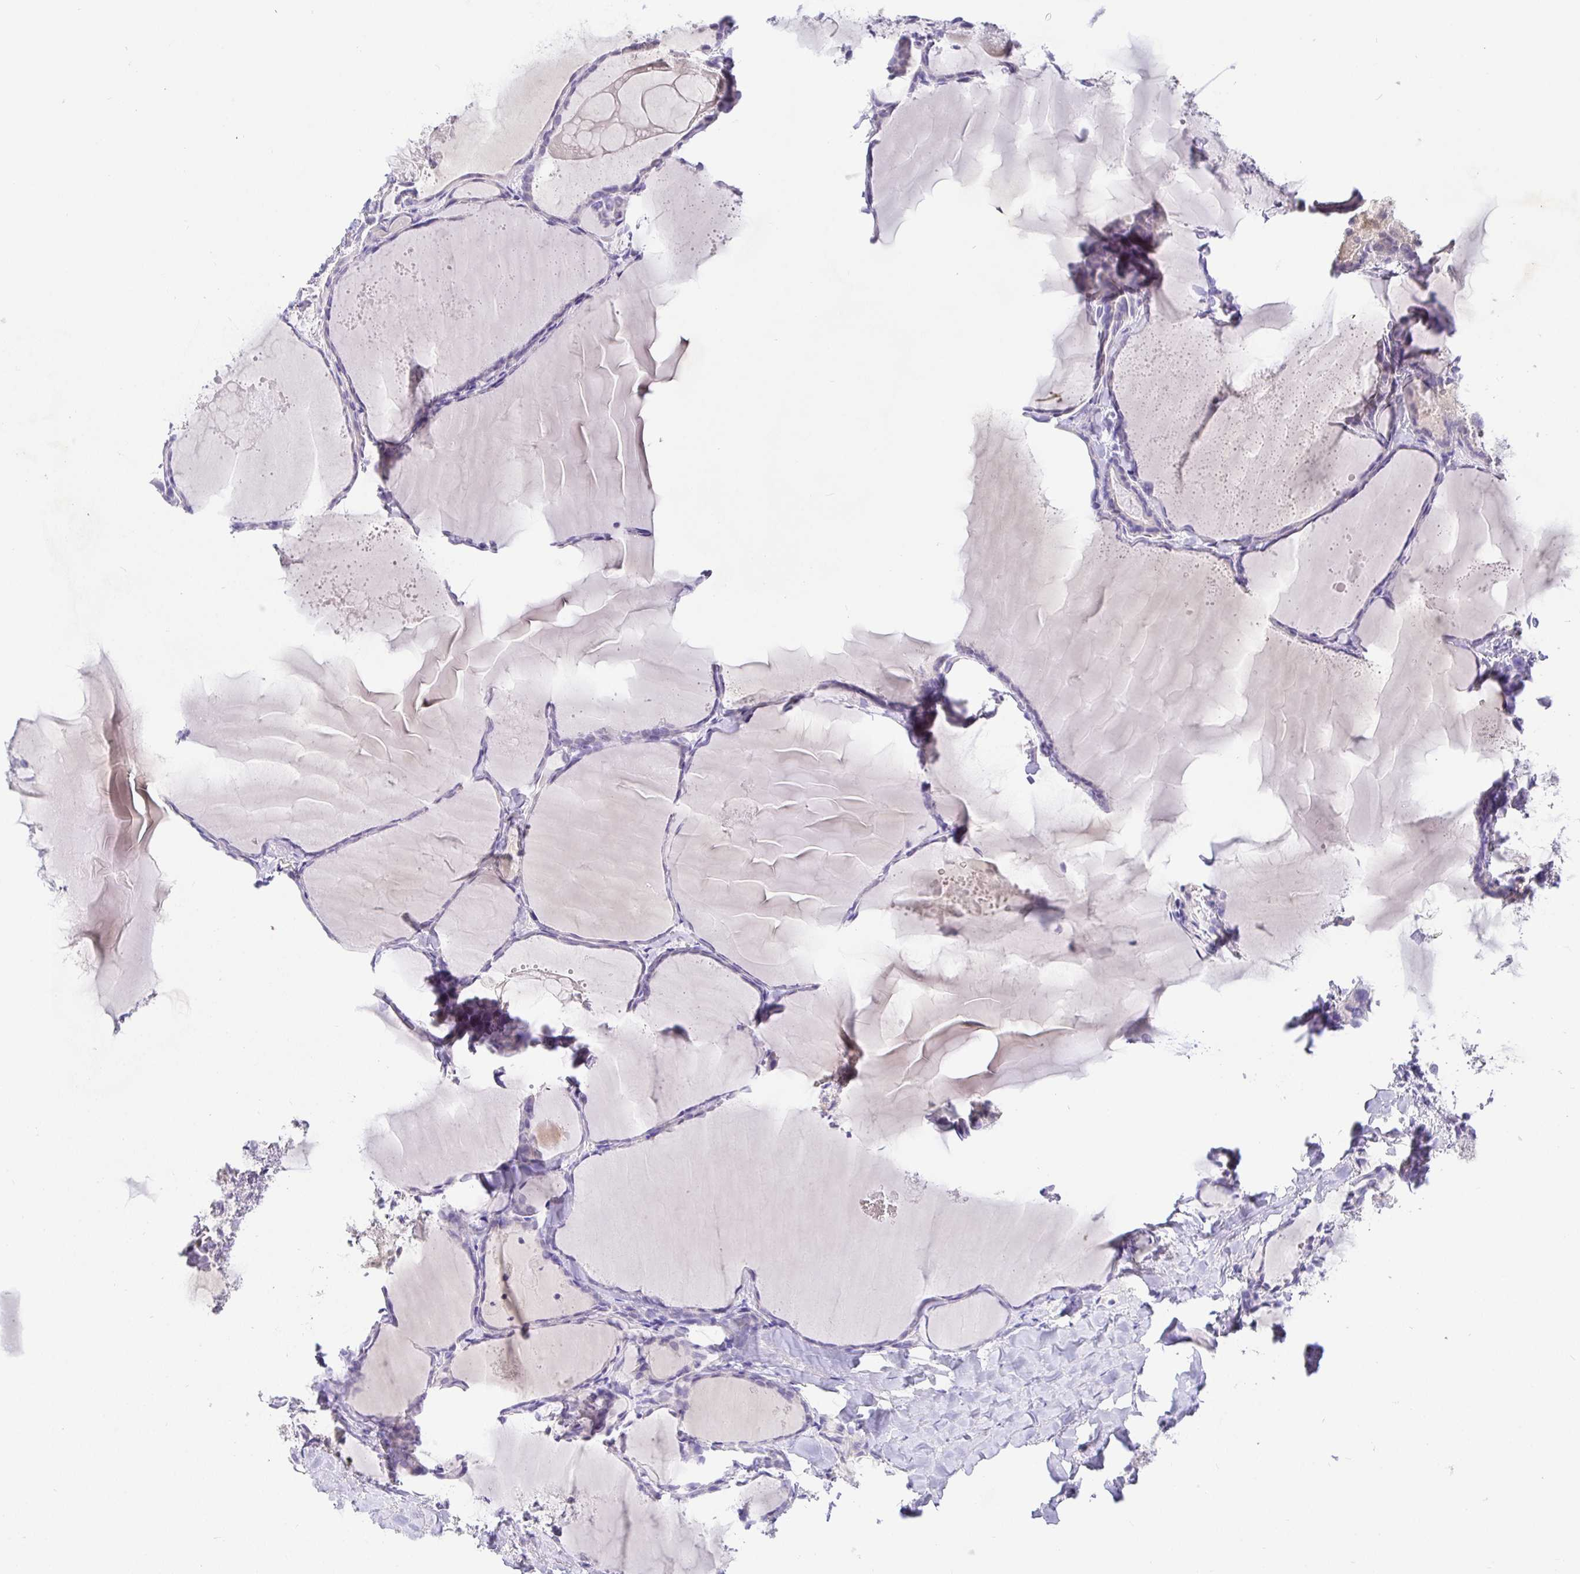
{"staining": {"intensity": "negative", "quantity": "none", "location": "none"}, "tissue": "thyroid cancer", "cell_type": "Tumor cells", "image_type": "cancer", "snomed": [{"axis": "morphology", "description": "Papillary adenocarcinoma, NOS"}, {"axis": "topography", "description": "Thyroid gland"}], "caption": "Thyroid cancer (papillary adenocarcinoma) was stained to show a protein in brown. There is no significant expression in tumor cells. Brightfield microscopy of IHC stained with DAB (3,3'-diaminobenzidine) (brown) and hematoxylin (blue), captured at high magnification.", "gene": "TPTE", "patient": {"sex": "female", "age": 46}}